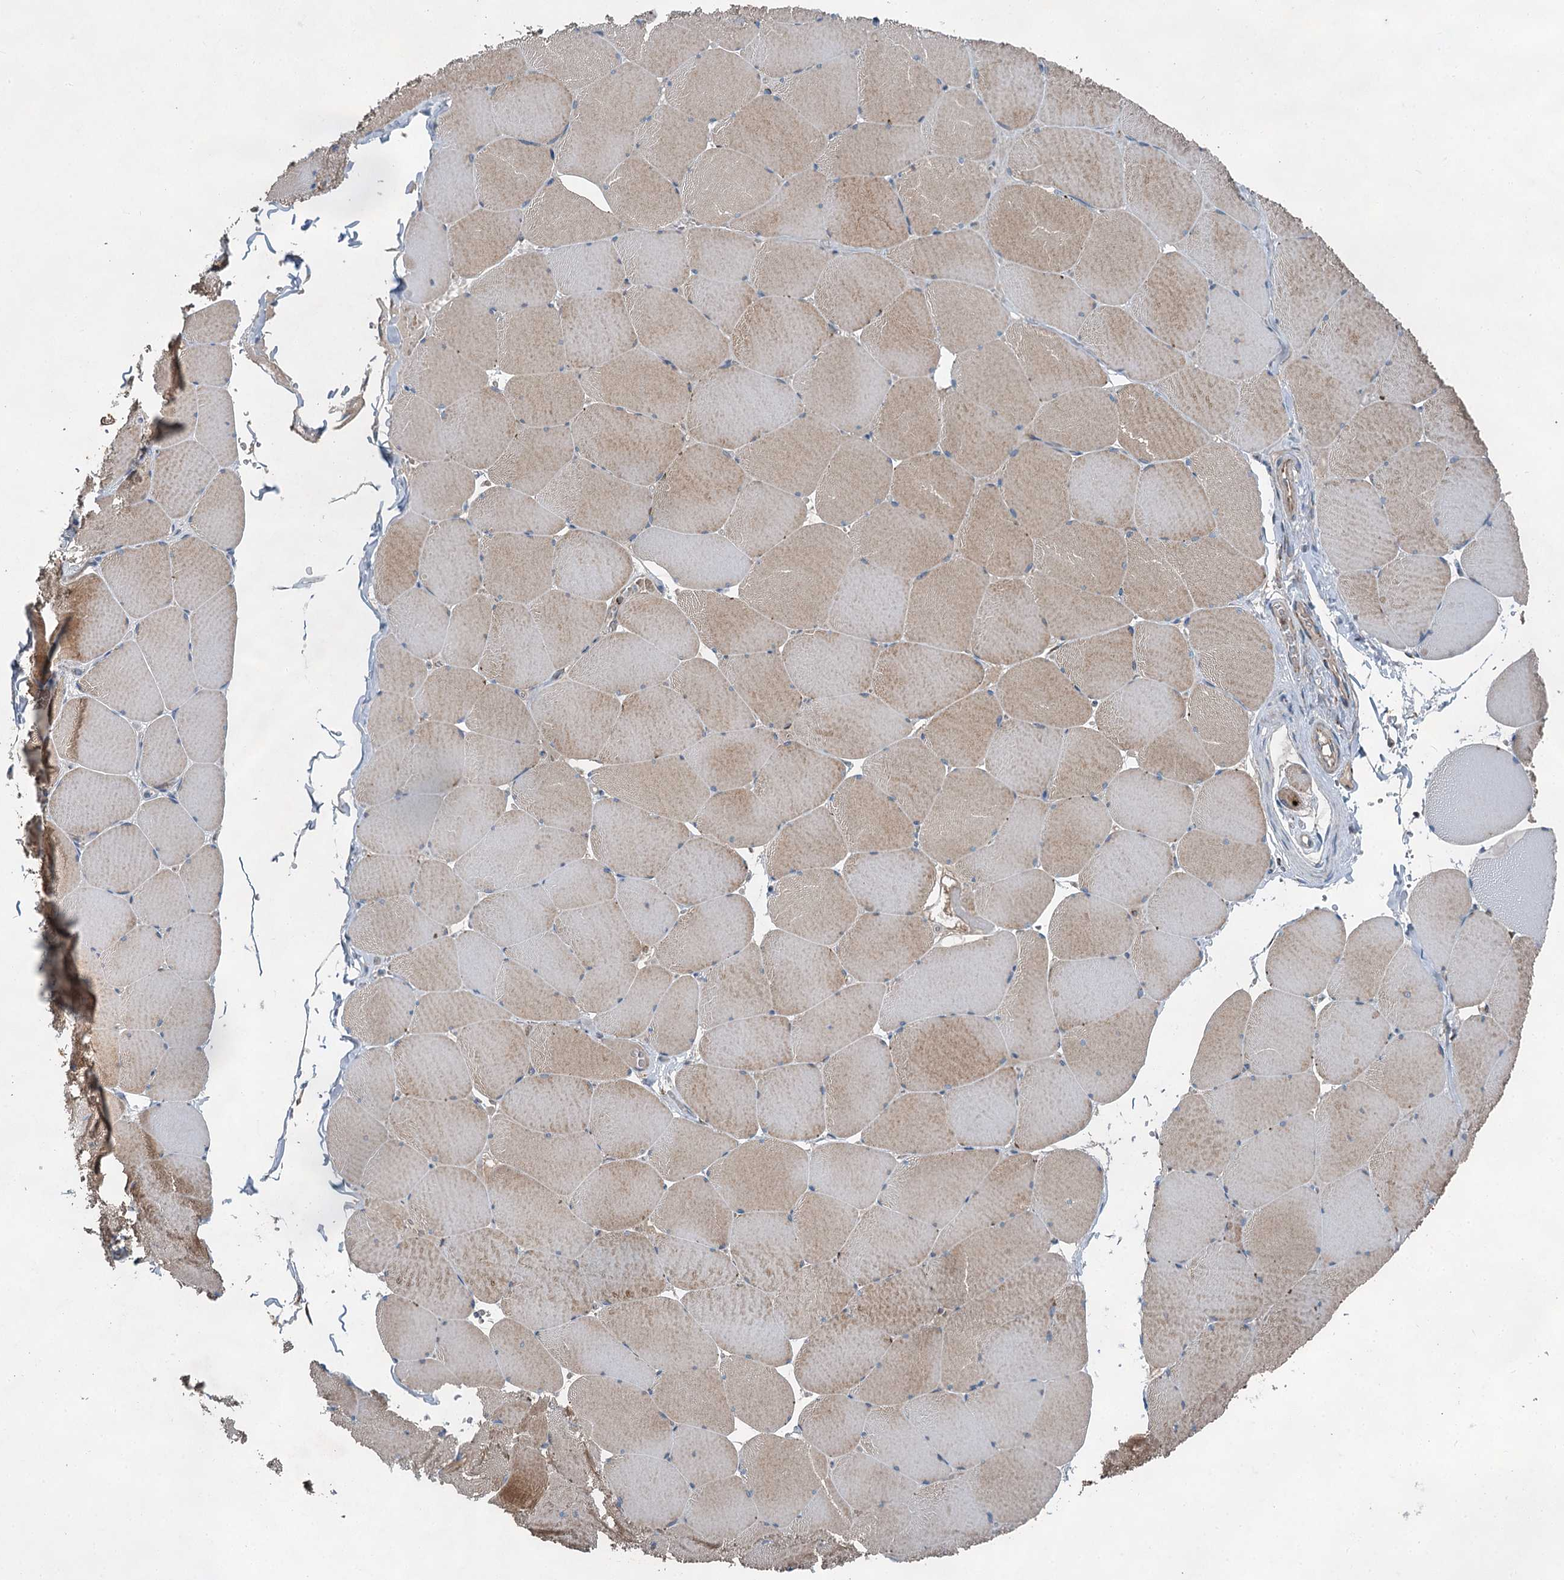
{"staining": {"intensity": "moderate", "quantity": "25%-75%", "location": "cytoplasmic/membranous"}, "tissue": "skeletal muscle", "cell_type": "Myocytes", "image_type": "normal", "snomed": [{"axis": "morphology", "description": "Normal tissue, NOS"}, {"axis": "topography", "description": "Skeletal muscle"}, {"axis": "topography", "description": "Head-Neck"}], "caption": "Protein expression analysis of normal human skeletal muscle reveals moderate cytoplasmic/membranous positivity in about 25%-75% of myocytes. (brown staining indicates protein expression, while blue staining denotes nuclei).", "gene": "HAUS2", "patient": {"sex": "male", "age": 66}}